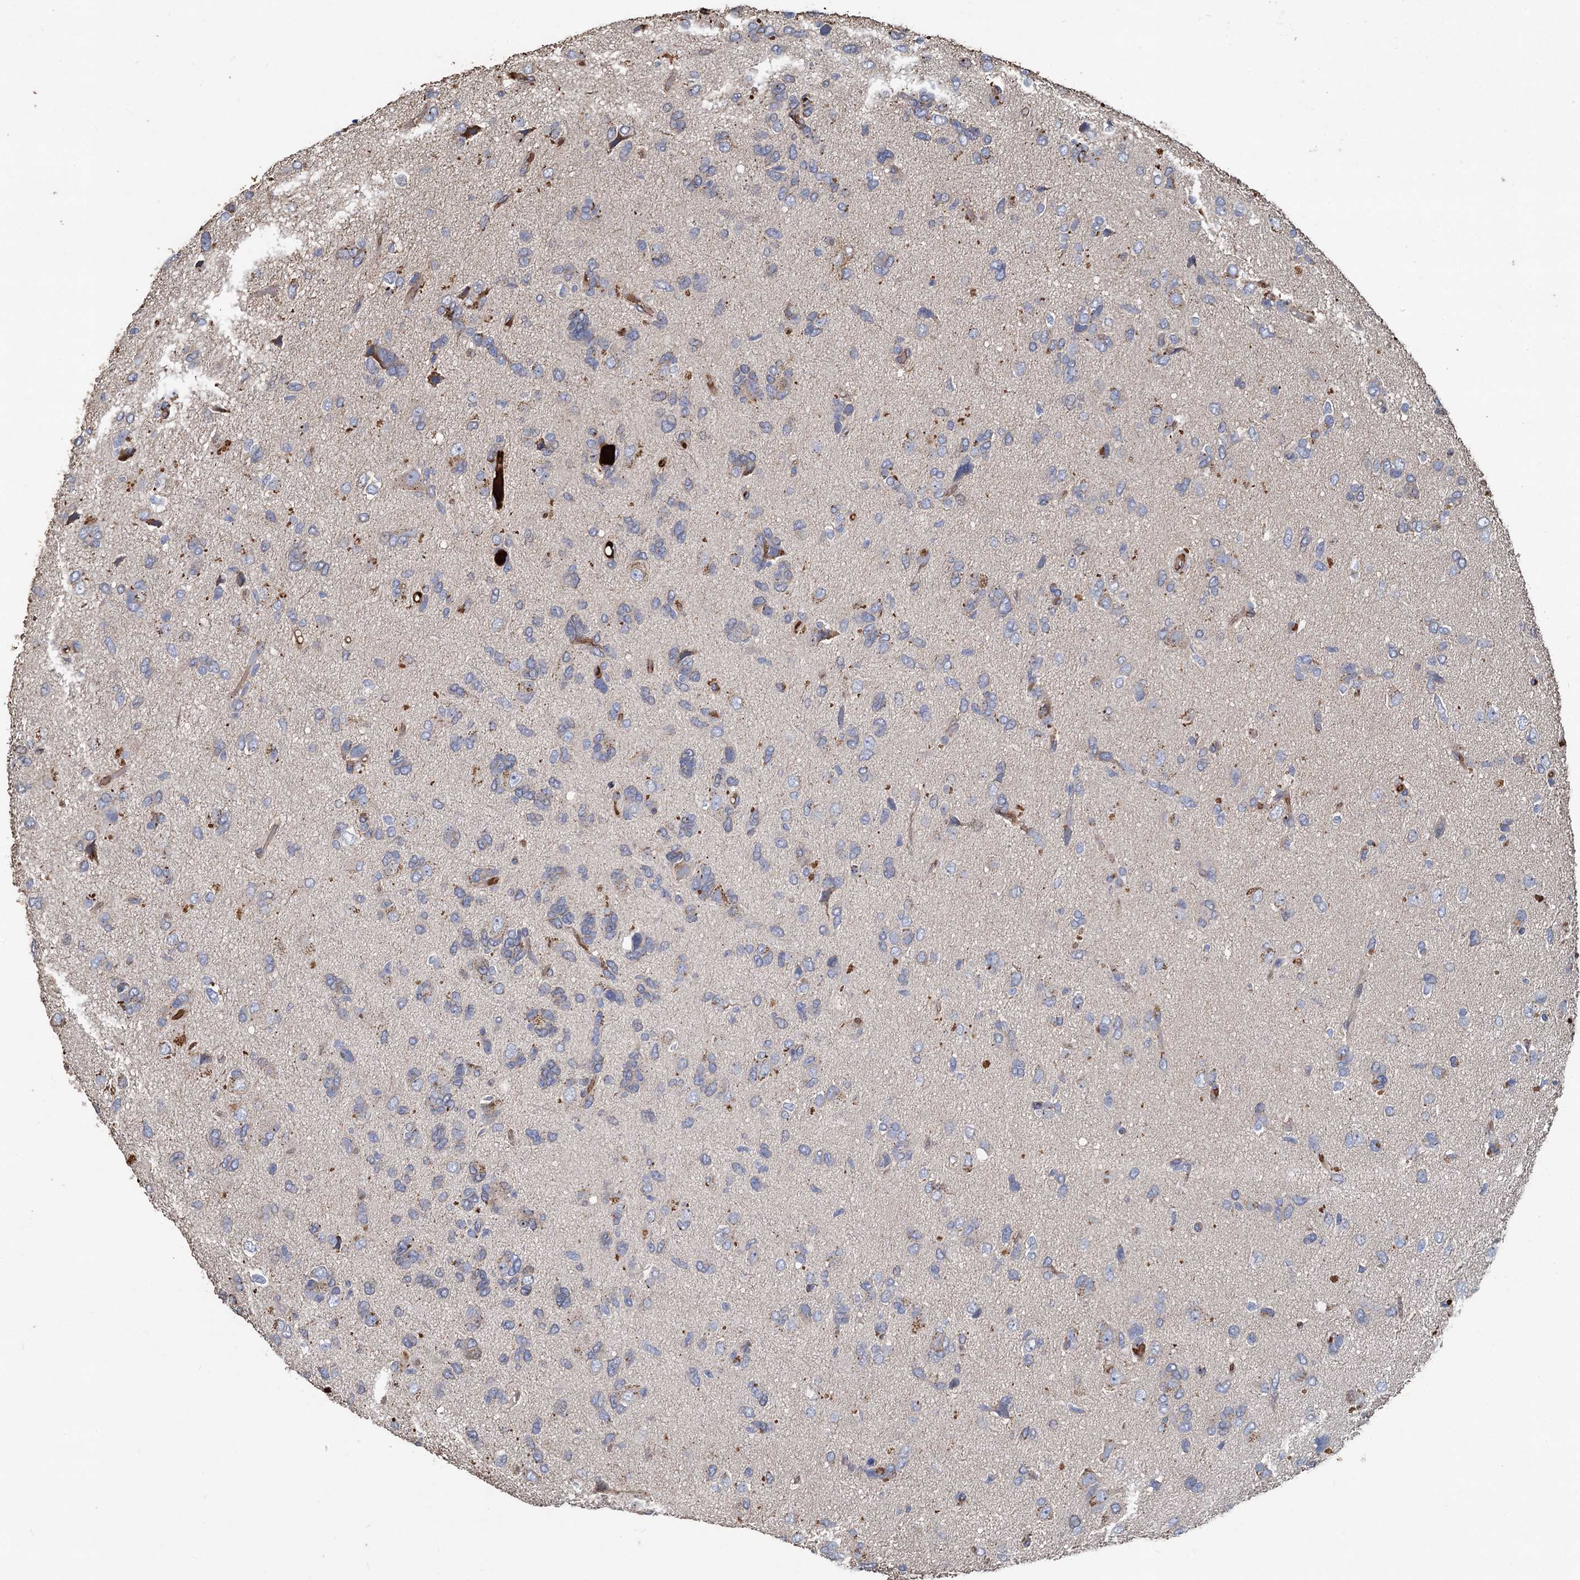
{"staining": {"intensity": "weak", "quantity": "<25%", "location": "cytoplasmic/membranous"}, "tissue": "glioma", "cell_type": "Tumor cells", "image_type": "cancer", "snomed": [{"axis": "morphology", "description": "Glioma, malignant, High grade"}, {"axis": "topography", "description": "Brain"}], "caption": "Glioma stained for a protein using IHC displays no staining tumor cells.", "gene": "TCTN2", "patient": {"sex": "female", "age": 59}}